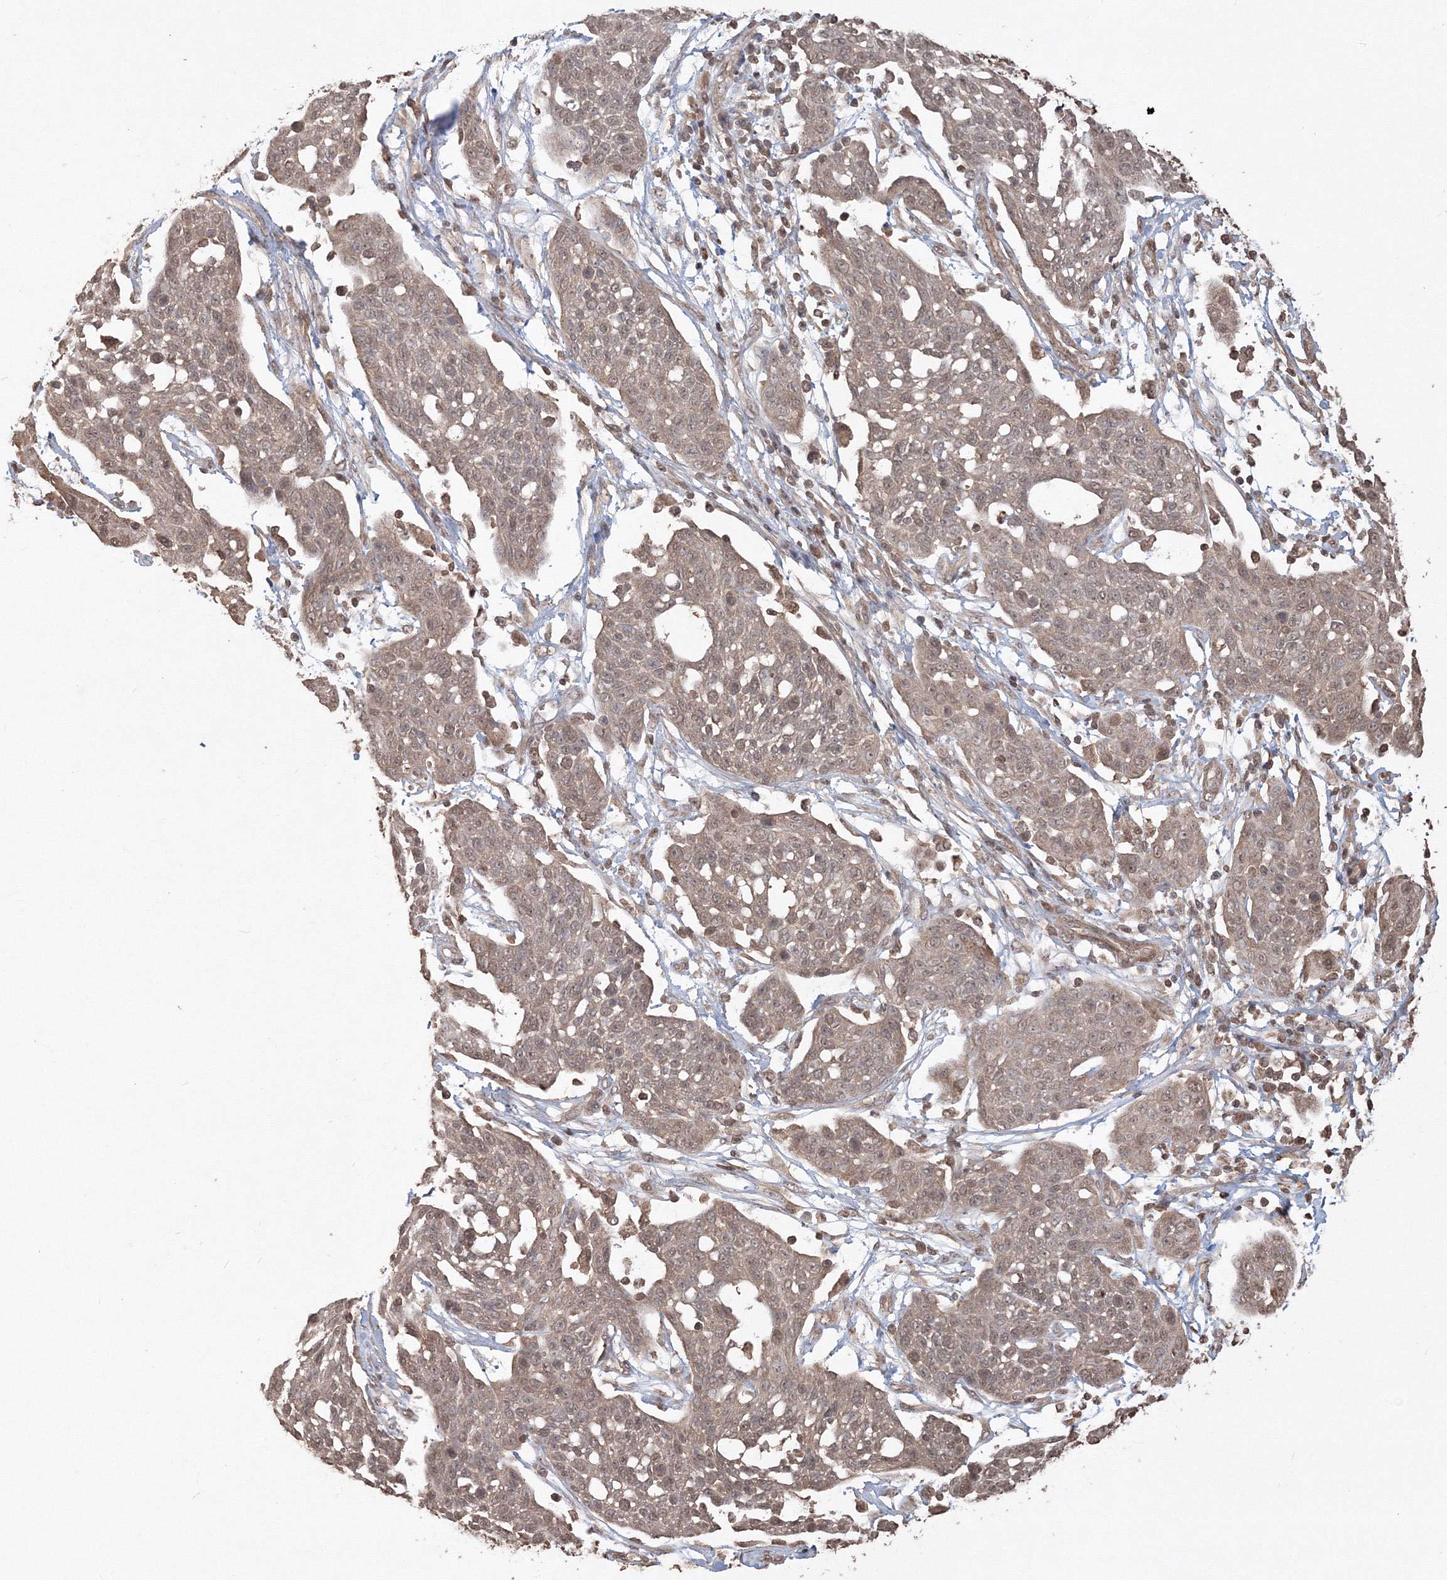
{"staining": {"intensity": "weak", "quantity": "<25%", "location": "cytoplasmic/membranous"}, "tissue": "cervical cancer", "cell_type": "Tumor cells", "image_type": "cancer", "snomed": [{"axis": "morphology", "description": "Squamous cell carcinoma, NOS"}, {"axis": "topography", "description": "Cervix"}], "caption": "Immunohistochemical staining of human cervical cancer demonstrates no significant positivity in tumor cells. (DAB (3,3'-diaminobenzidine) IHC visualized using brightfield microscopy, high magnification).", "gene": "CCDC122", "patient": {"sex": "female", "age": 34}}